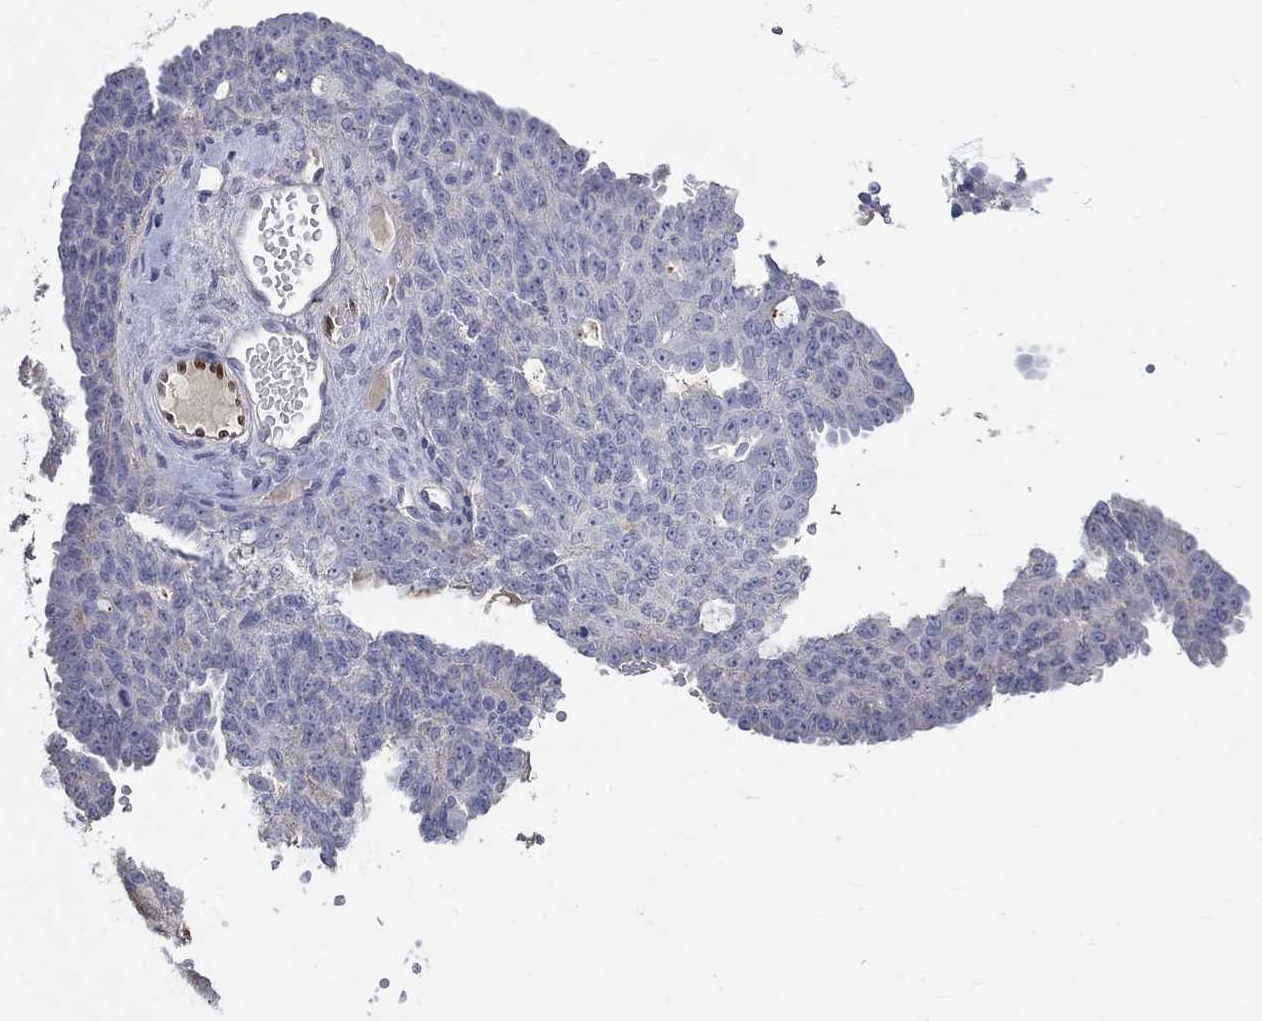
{"staining": {"intensity": "negative", "quantity": "none", "location": "none"}, "tissue": "ovarian cancer", "cell_type": "Tumor cells", "image_type": "cancer", "snomed": [{"axis": "morphology", "description": "Cystadenocarcinoma, serous, NOS"}, {"axis": "topography", "description": "Ovary"}], "caption": "There is no significant positivity in tumor cells of ovarian cancer (serous cystadenocarcinoma).", "gene": "FGF2", "patient": {"sex": "female", "age": 71}}